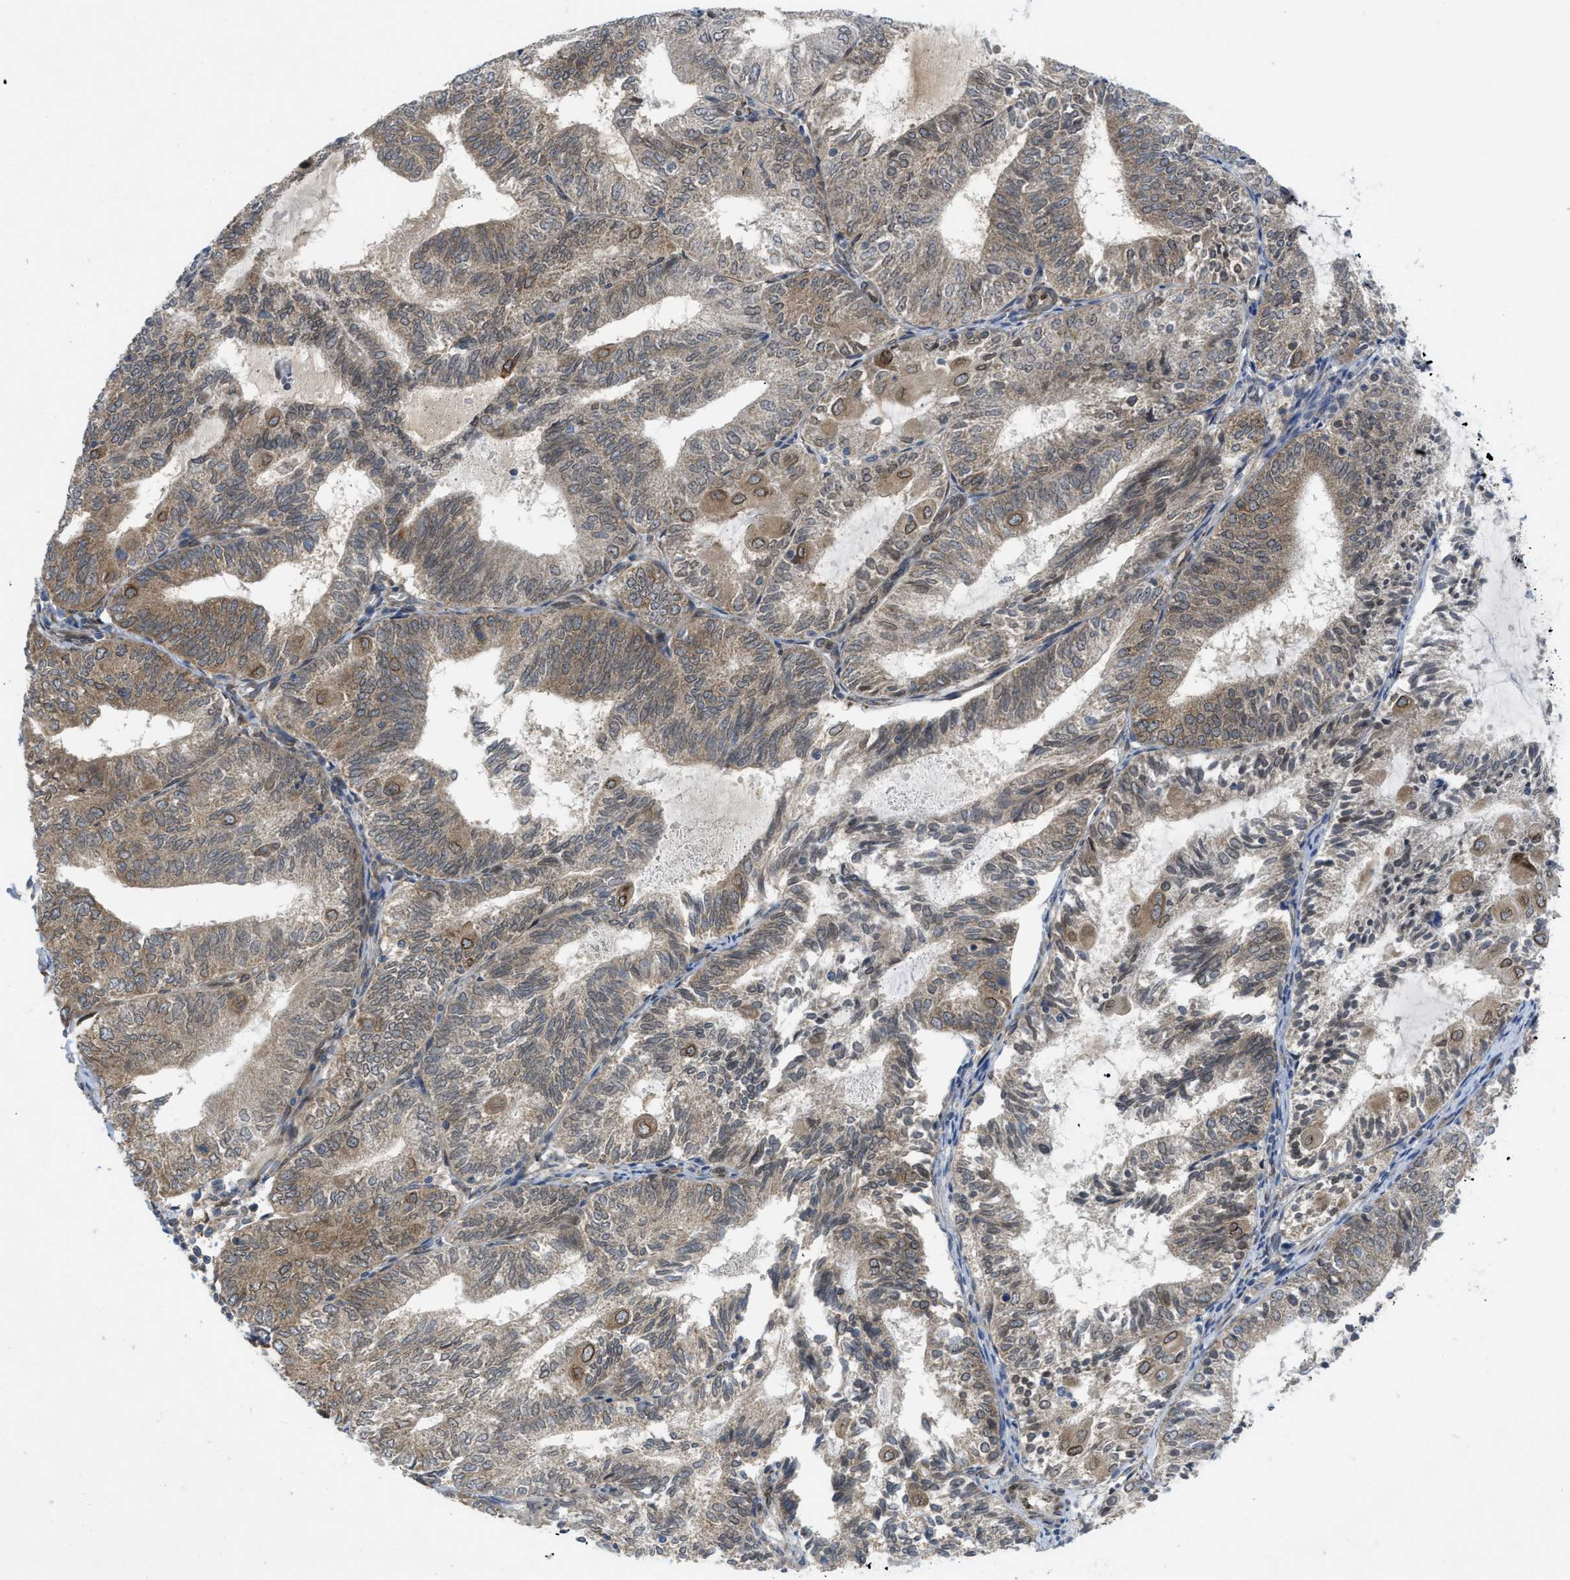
{"staining": {"intensity": "moderate", "quantity": "25%-75%", "location": "cytoplasmic/membranous"}, "tissue": "endometrial cancer", "cell_type": "Tumor cells", "image_type": "cancer", "snomed": [{"axis": "morphology", "description": "Adenocarcinoma, NOS"}, {"axis": "topography", "description": "Endometrium"}], "caption": "A medium amount of moderate cytoplasmic/membranous staining is identified in about 25%-75% of tumor cells in adenocarcinoma (endometrial) tissue.", "gene": "EIF2AK3", "patient": {"sex": "female", "age": 81}}